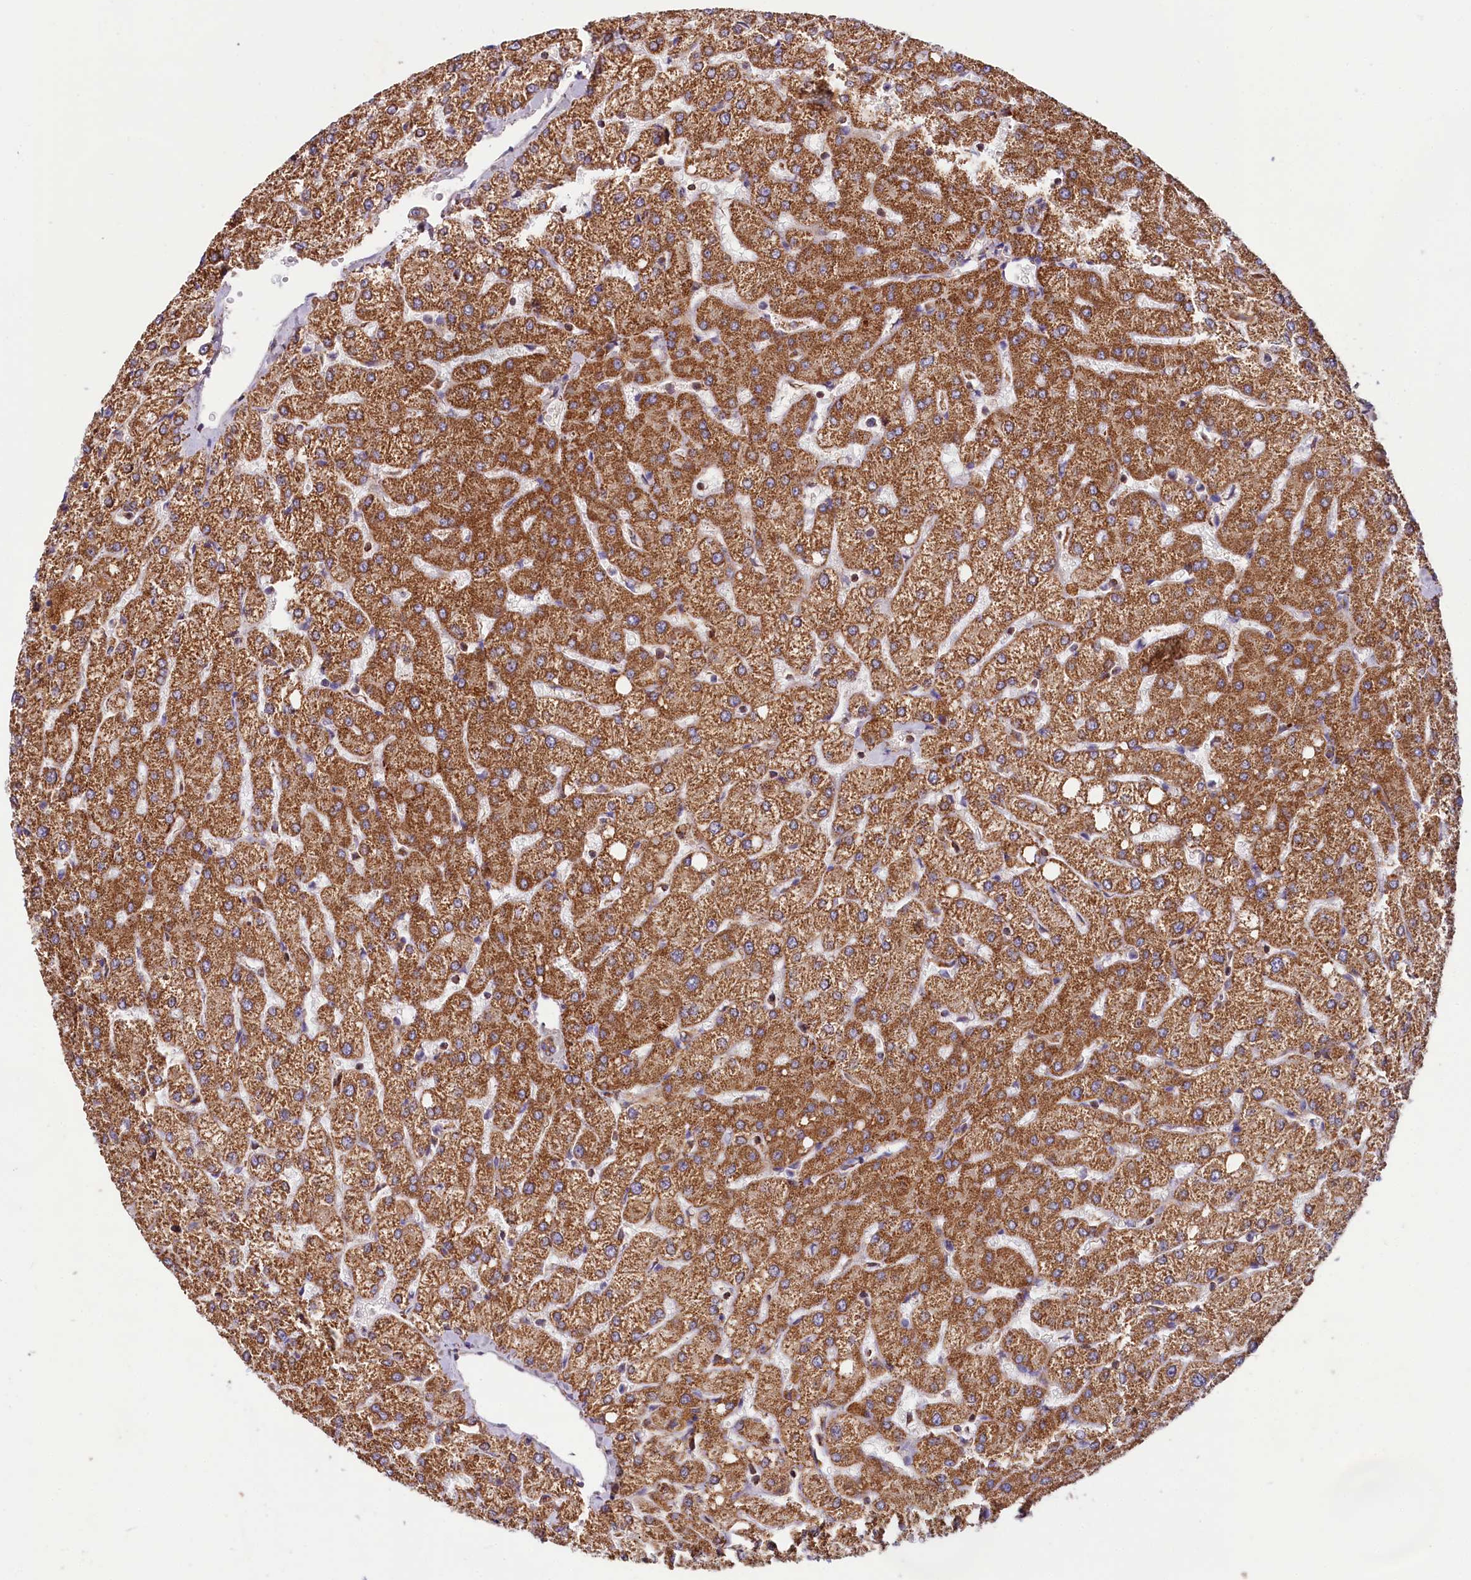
{"staining": {"intensity": "moderate", "quantity": ">75%", "location": "cytoplasmic/membranous"}, "tissue": "liver", "cell_type": "Cholangiocytes", "image_type": "normal", "snomed": [{"axis": "morphology", "description": "Normal tissue, NOS"}, {"axis": "topography", "description": "Liver"}], "caption": "Benign liver exhibits moderate cytoplasmic/membranous positivity in approximately >75% of cholangiocytes.", "gene": "NUDT15", "patient": {"sex": "female", "age": 54}}